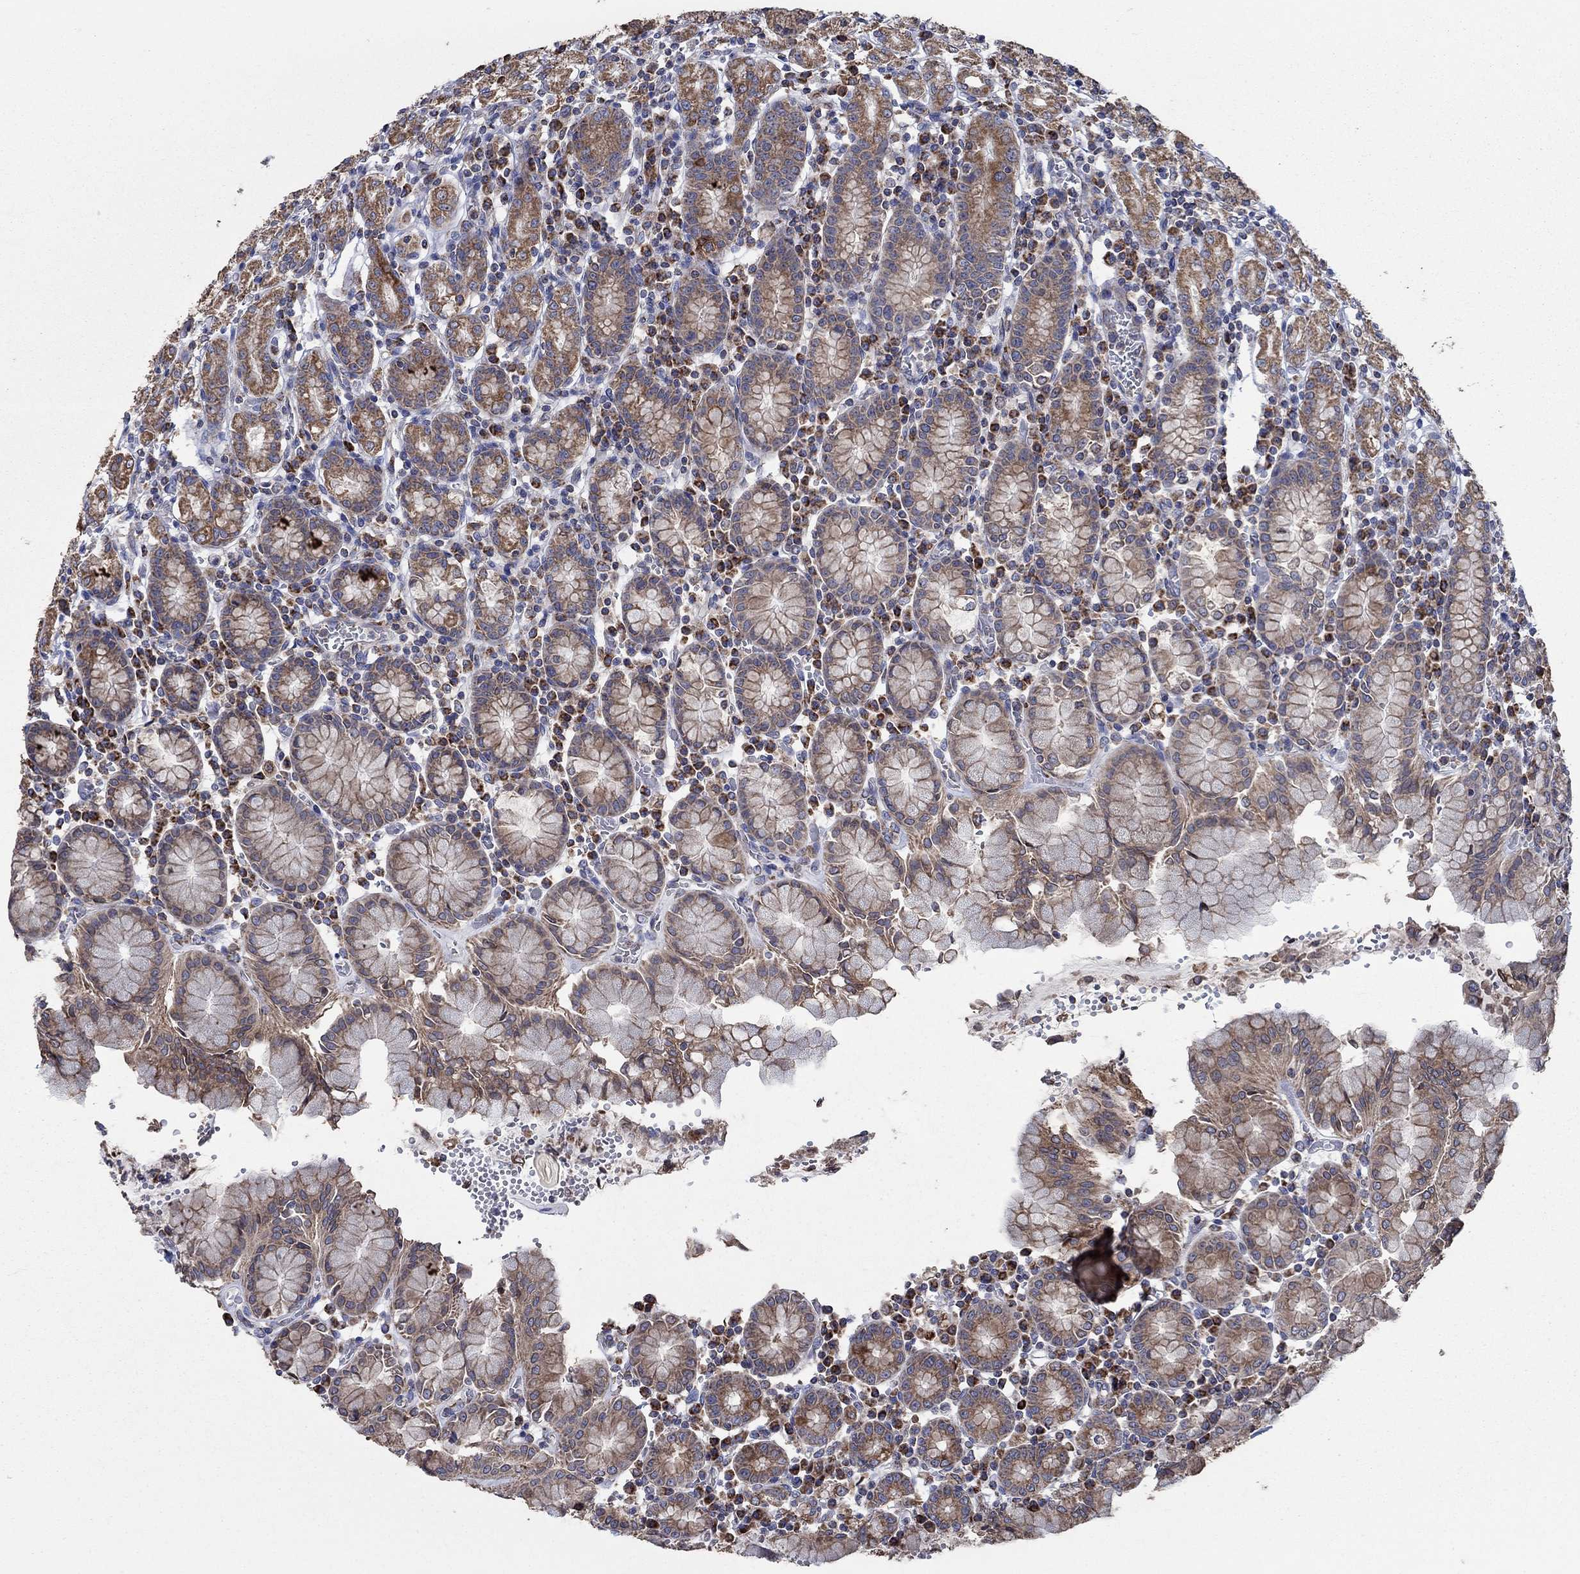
{"staining": {"intensity": "moderate", "quantity": ">75%", "location": "cytoplasmic/membranous"}, "tissue": "stomach", "cell_type": "Glandular cells", "image_type": "normal", "snomed": [{"axis": "morphology", "description": "Normal tissue, NOS"}, {"axis": "topography", "description": "Stomach, upper"}, {"axis": "topography", "description": "Stomach"}], "caption": "This photomicrograph demonstrates immunohistochemistry staining of unremarkable human stomach, with medium moderate cytoplasmic/membranous positivity in approximately >75% of glandular cells.", "gene": "NCEH1", "patient": {"sex": "male", "age": 62}}